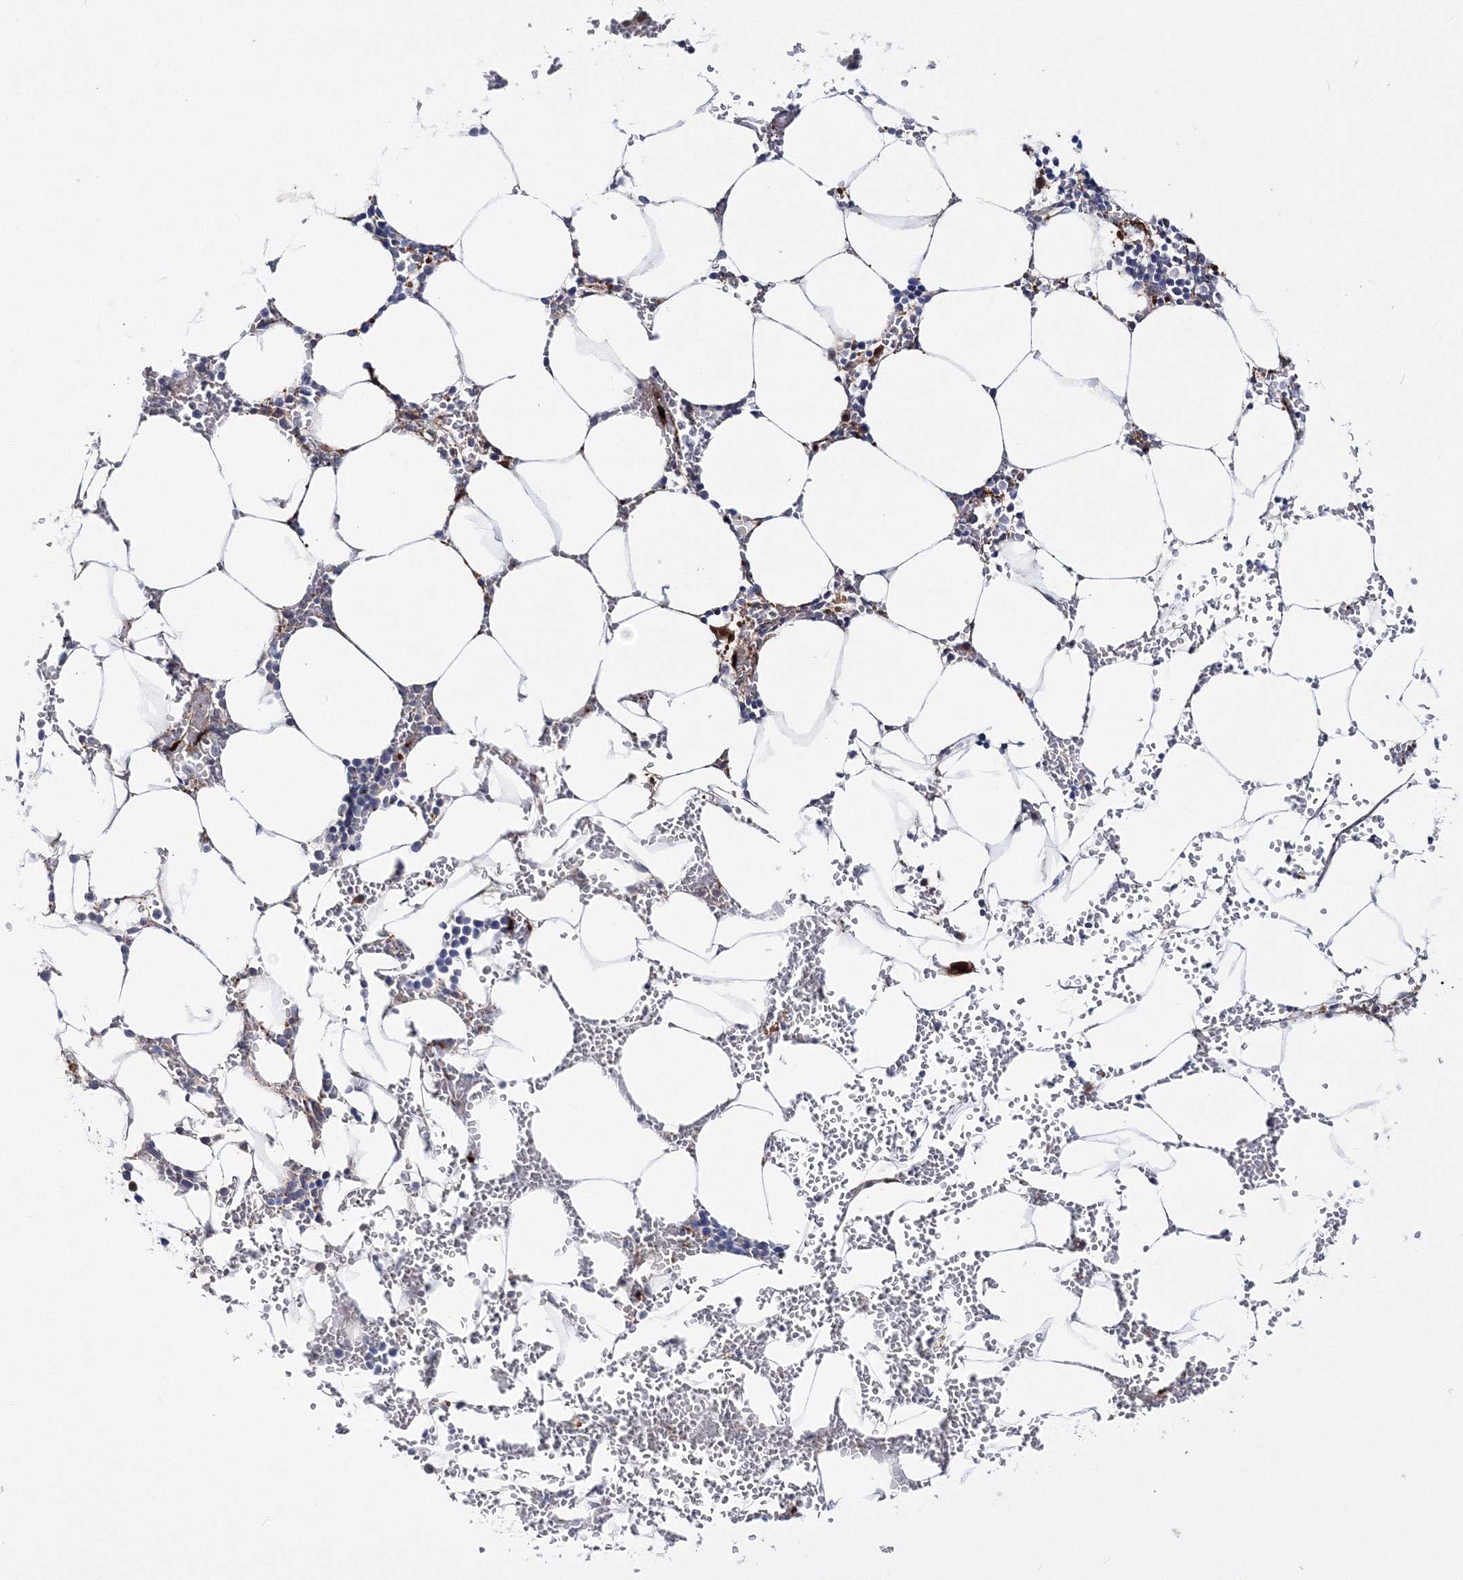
{"staining": {"intensity": "moderate", "quantity": "<25%", "location": "cytoplasmic/membranous"}, "tissue": "bone marrow", "cell_type": "Hematopoietic cells", "image_type": "normal", "snomed": [{"axis": "morphology", "description": "Normal tissue, NOS"}, {"axis": "topography", "description": "Bone marrow"}], "caption": "Bone marrow stained with DAB (3,3'-diaminobenzidine) immunohistochemistry (IHC) shows low levels of moderate cytoplasmic/membranous staining in approximately <25% of hematopoietic cells.", "gene": "IPMK", "patient": {"sex": "male", "age": 70}}